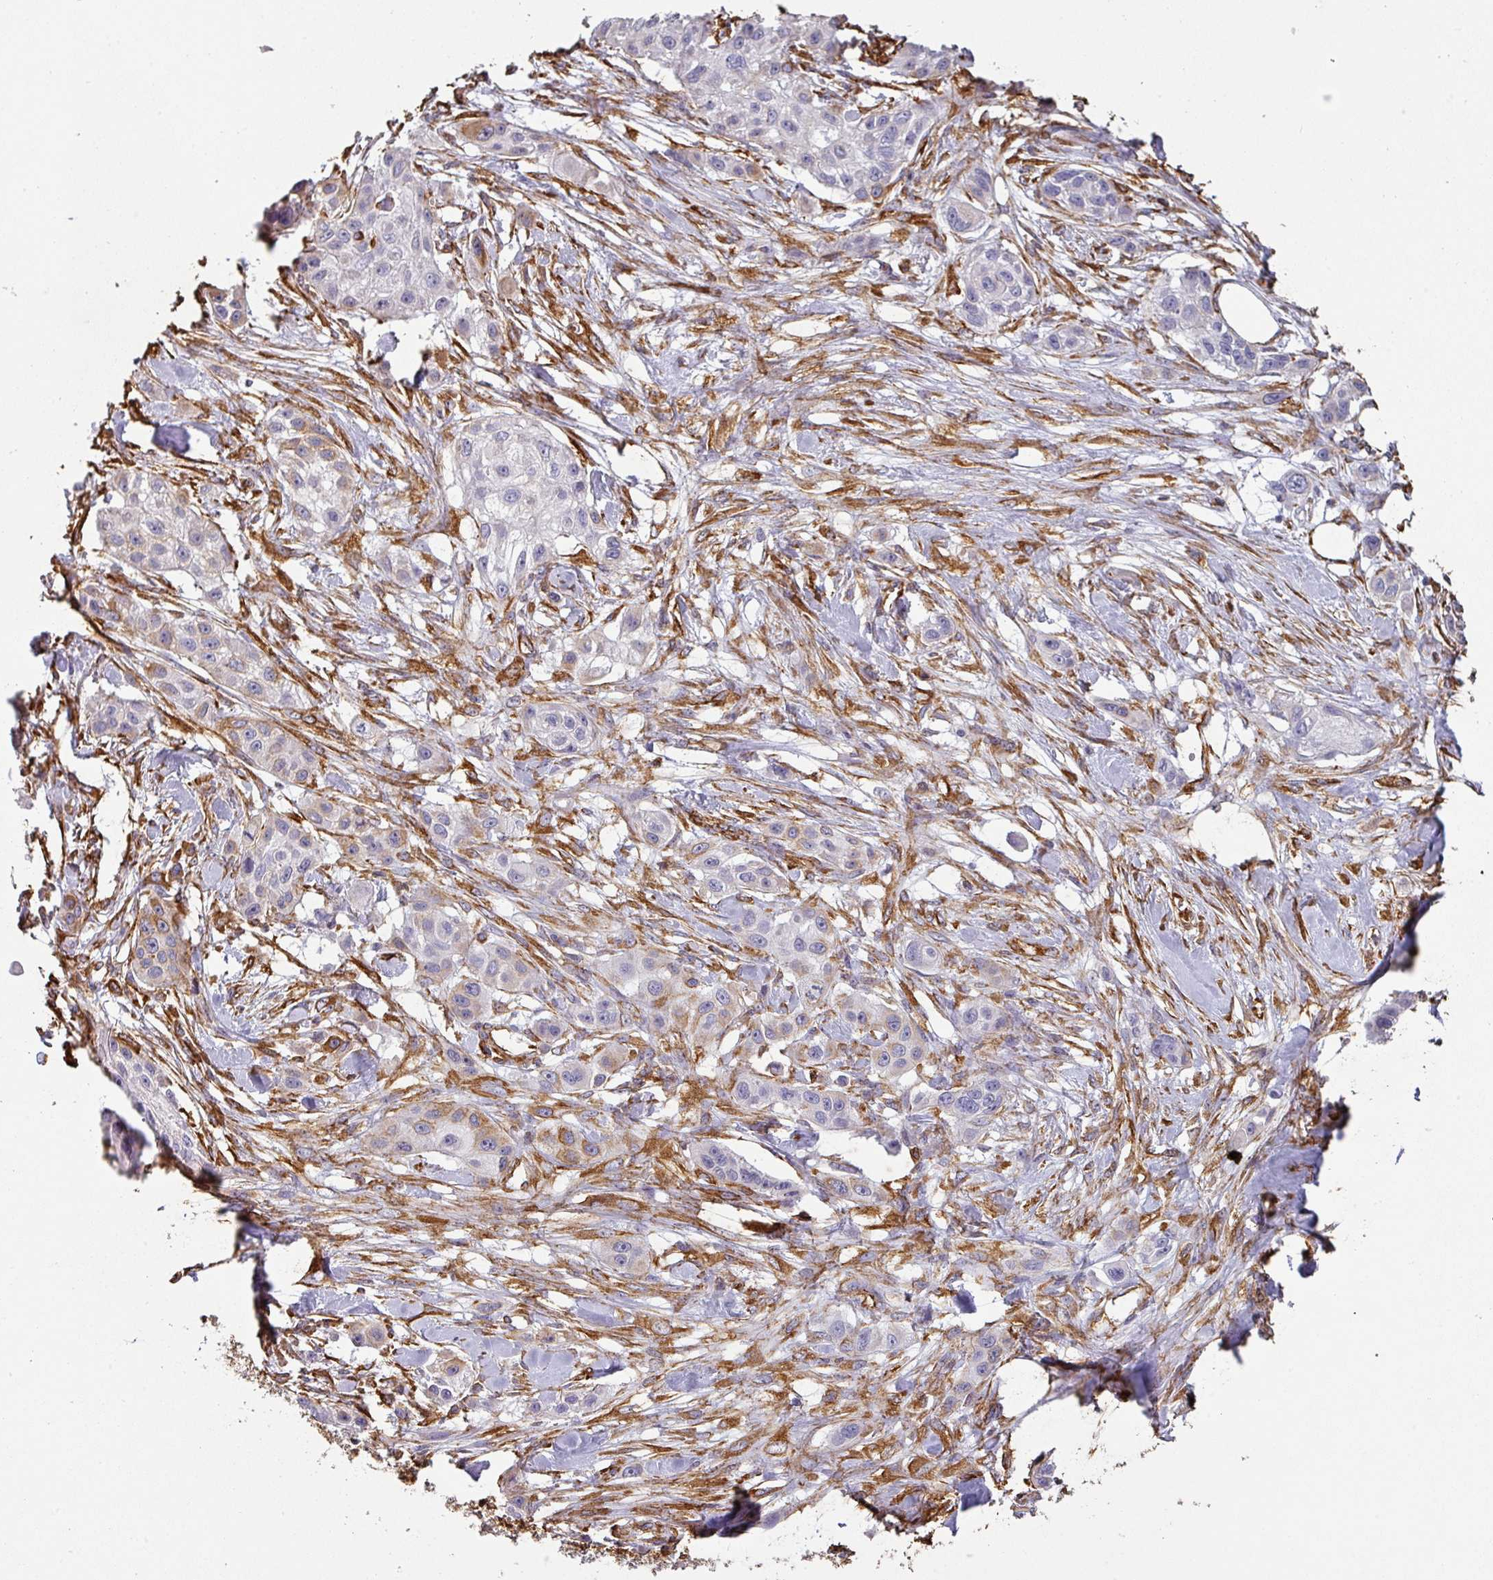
{"staining": {"intensity": "strong", "quantity": "<25%", "location": "cytoplasmic/membranous"}, "tissue": "skin cancer", "cell_type": "Tumor cells", "image_type": "cancer", "snomed": [{"axis": "morphology", "description": "Squamous cell carcinoma, NOS"}, {"axis": "topography", "description": "Skin"}], "caption": "Tumor cells display medium levels of strong cytoplasmic/membranous staining in about <25% of cells in squamous cell carcinoma (skin).", "gene": "ZNF280C", "patient": {"sex": "male", "age": 63}}